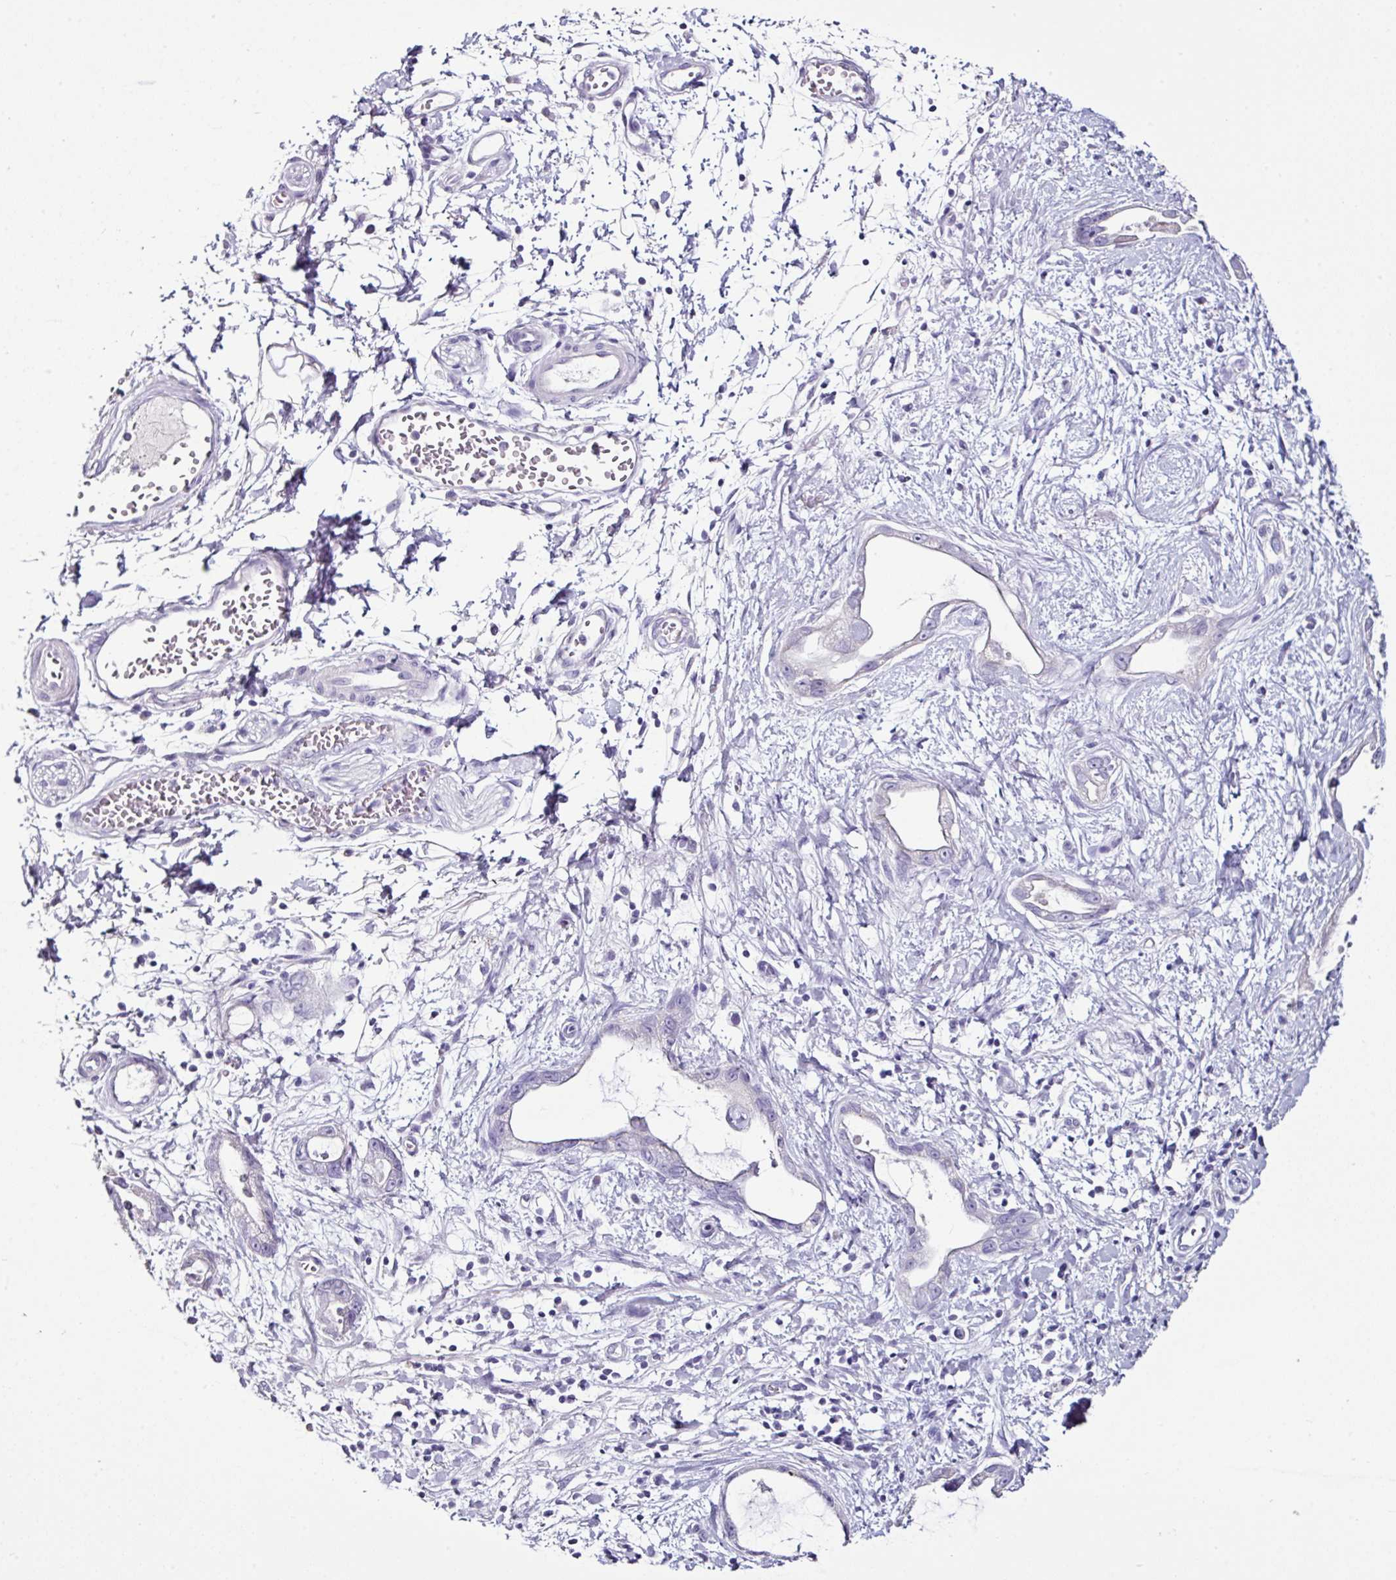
{"staining": {"intensity": "negative", "quantity": "none", "location": "none"}, "tissue": "stomach cancer", "cell_type": "Tumor cells", "image_type": "cancer", "snomed": [{"axis": "morphology", "description": "Adenocarcinoma, NOS"}, {"axis": "topography", "description": "Stomach"}], "caption": "A histopathology image of human stomach cancer is negative for staining in tumor cells.", "gene": "GLP2R", "patient": {"sex": "male", "age": 55}}